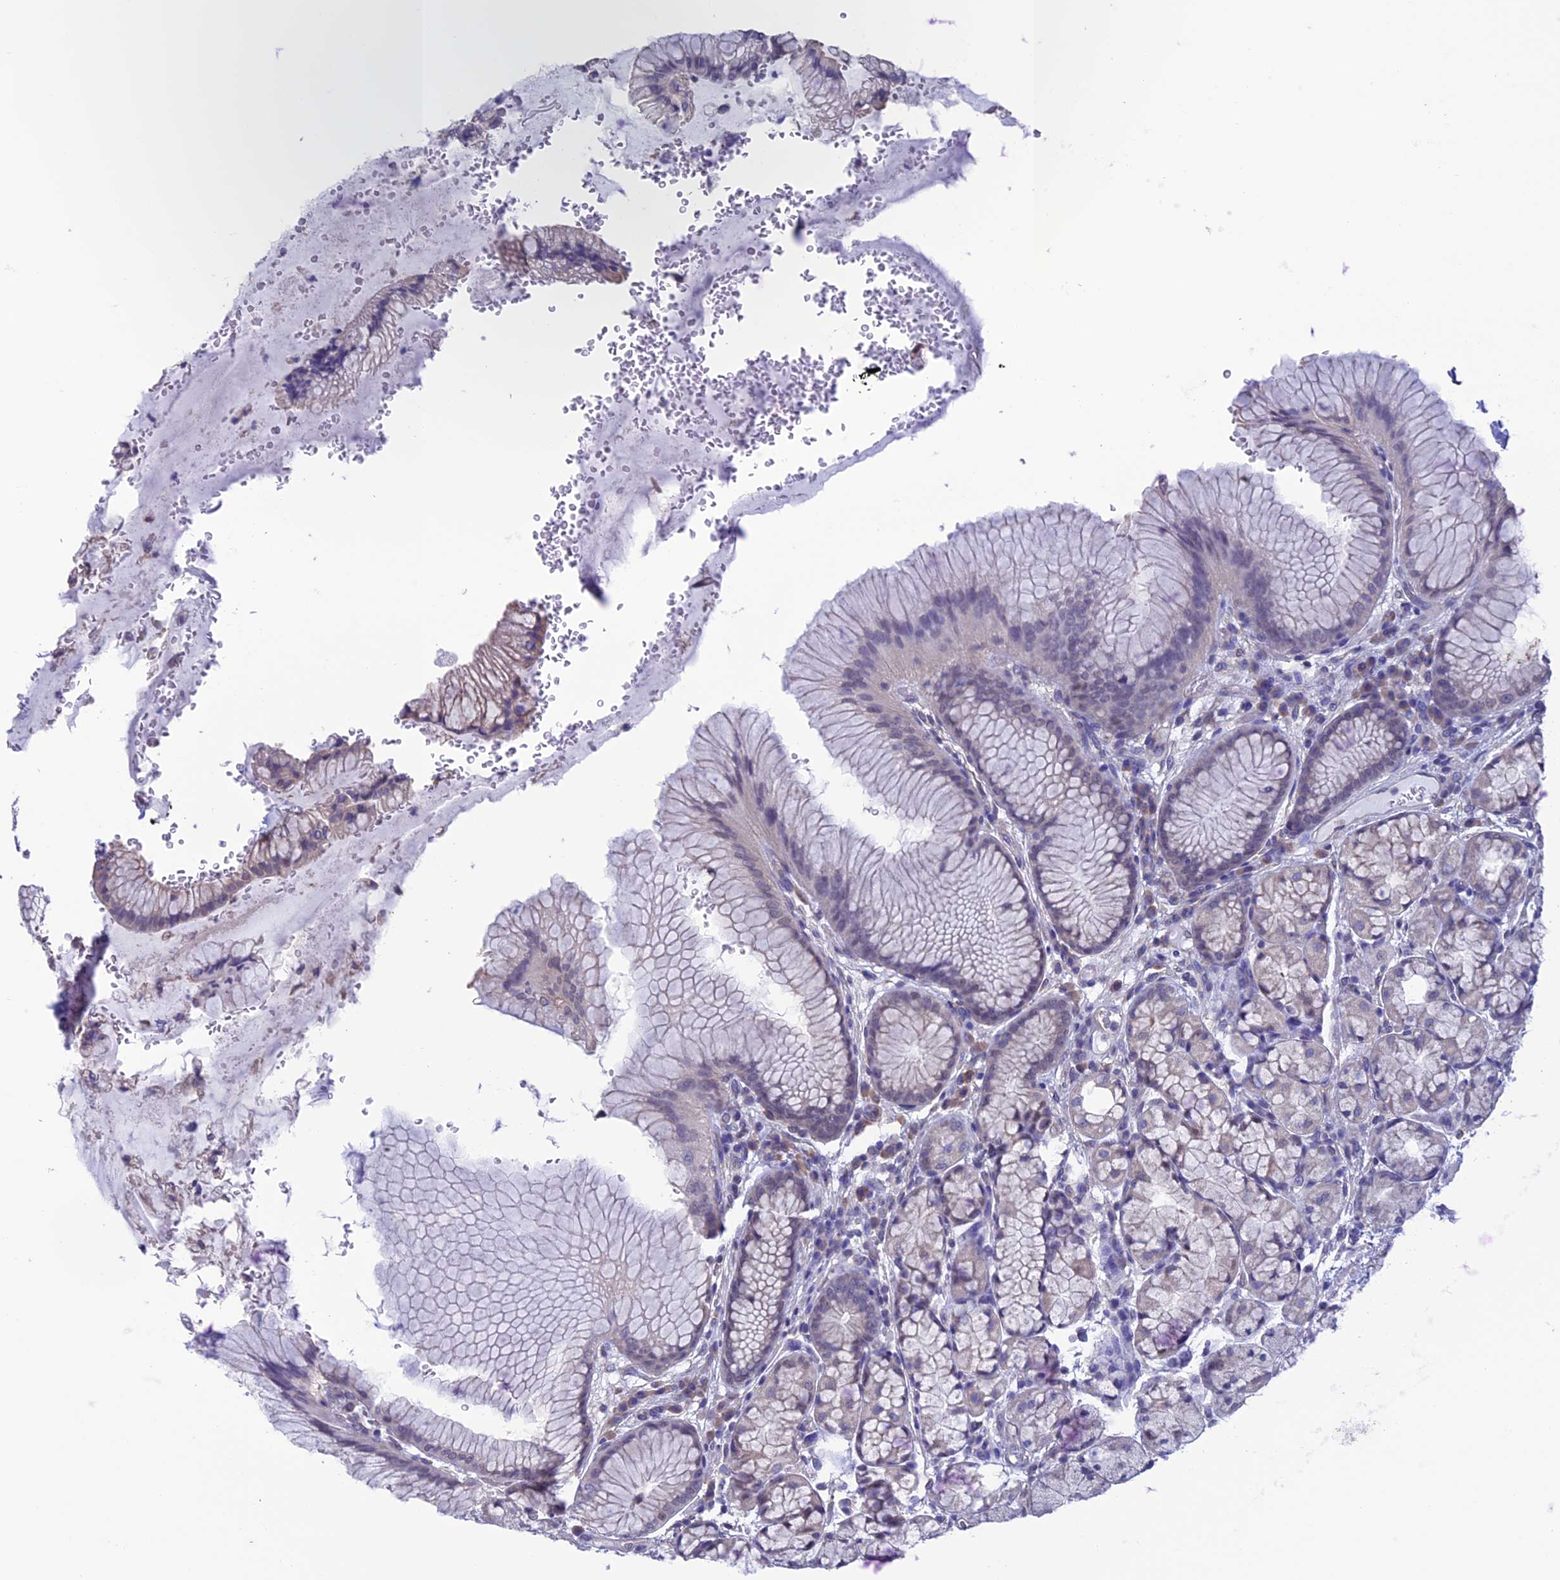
{"staining": {"intensity": "weak", "quantity": "<25%", "location": "cytoplasmic/membranous"}, "tissue": "stomach", "cell_type": "Glandular cells", "image_type": "normal", "snomed": [{"axis": "morphology", "description": "Normal tissue, NOS"}, {"axis": "topography", "description": "Stomach"}], "caption": "A photomicrograph of human stomach is negative for staining in glandular cells. (DAB (3,3'-diaminobenzidine) IHC with hematoxylin counter stain).", "gene": "SLC1A6", "patient": {"sex": "male", "age": 63}}